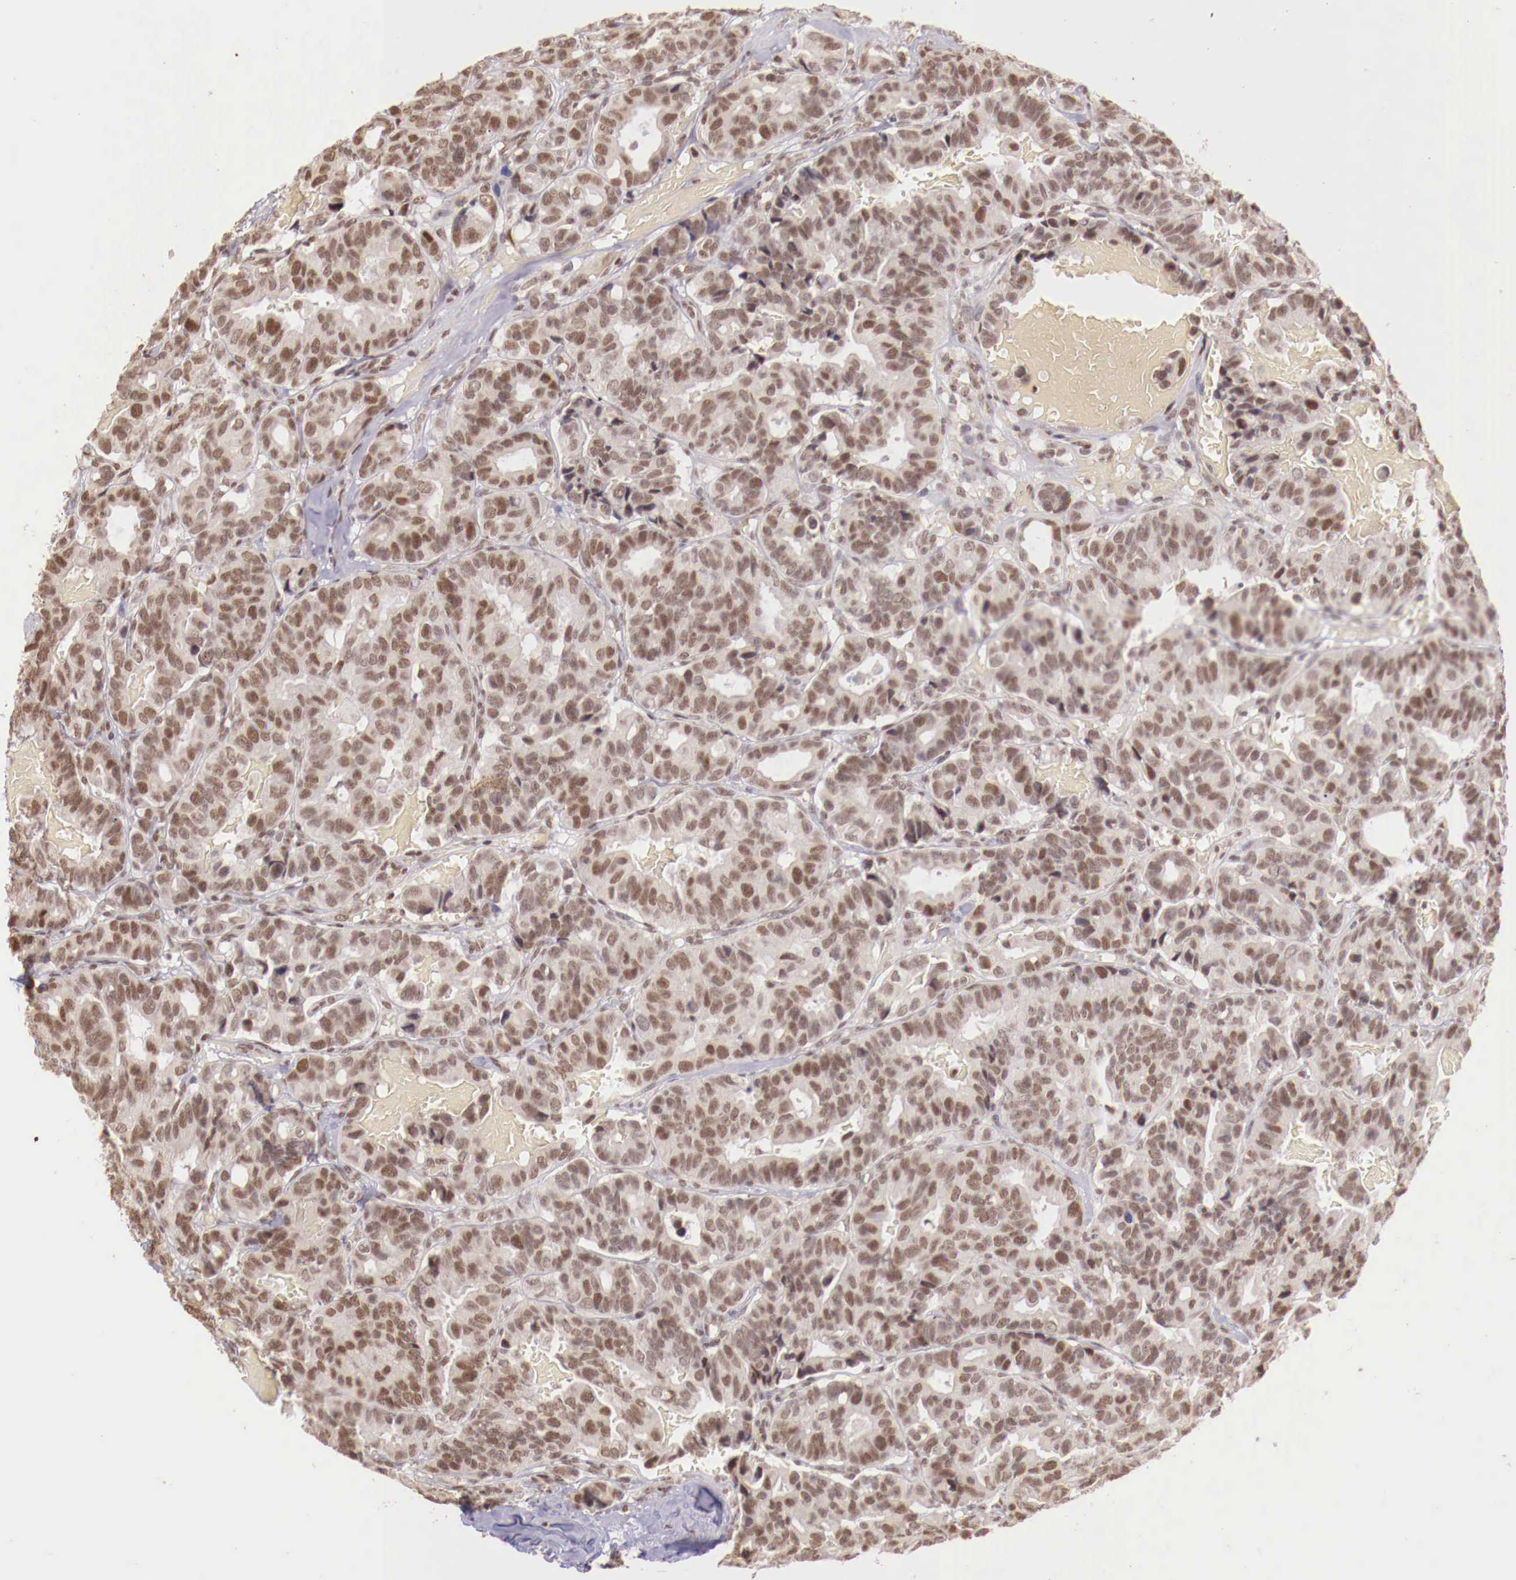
{"staining": {"intensity": "weak", "quantity": ">75%", "location": "nuclear"}, "tissue": "breast cancer", "cell_type": "Tumor cells", "image_type": "cancer", "snomed": [{"axis": "morphology", "description": "Duct carcinoma"}, {"axis": "topography", "description": "Breast"}], "caption": "Infiltrating ductal carcinoma (breast) stained for a protein demonstrates weak nuclear positivity in tumor cells.", "gene": "SP1", "patient": {"sex": "female", "age": 69}}